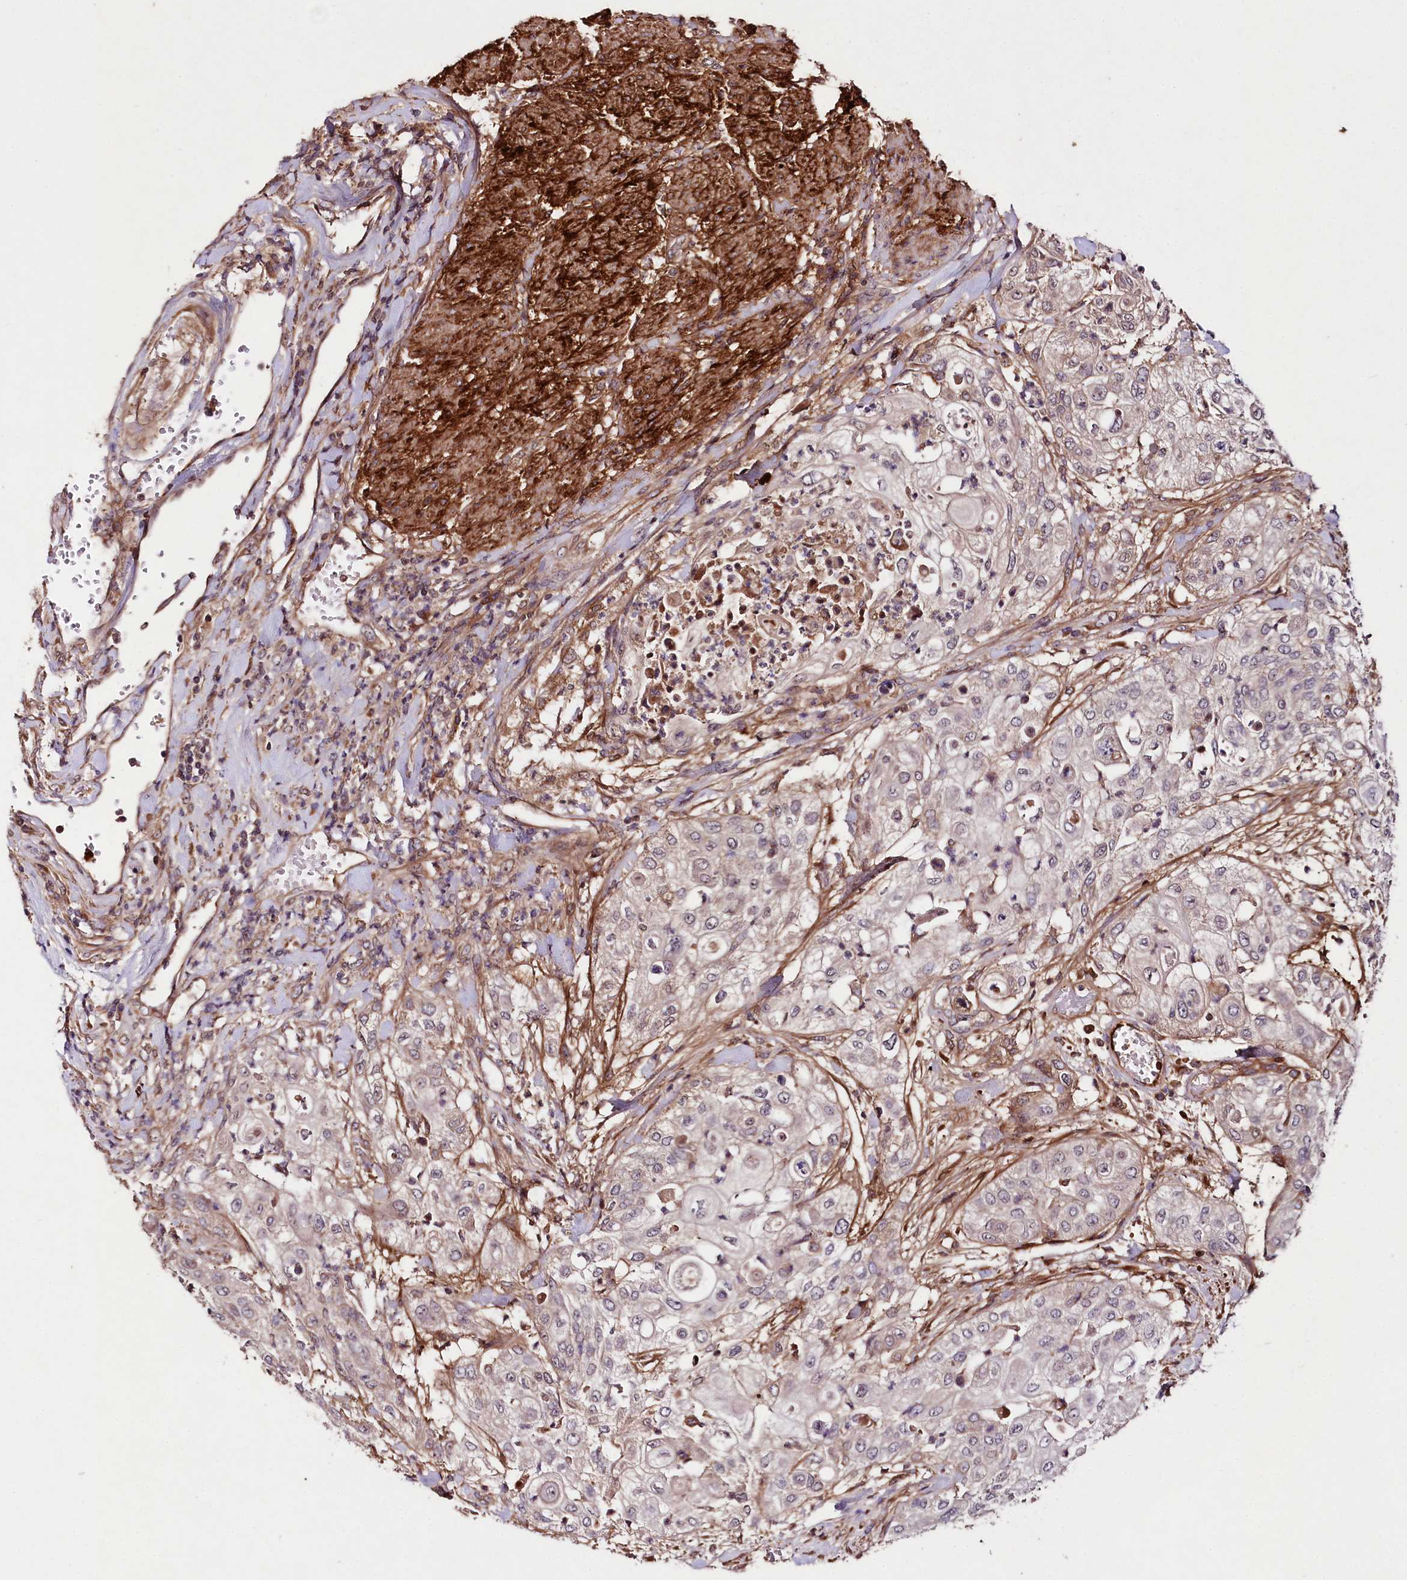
{"staining": {"intensity": "weak", "quantity": "<25%", "location": "cytoplasmic/membranous"}, "tissue": "urothelial cancer", "cell_type": "Tumor cells", "image_type": "cancer", "snomed": [{"axis": "morphology", "description": "Urothelial carcinoma, High grade"}, {"axis": "topography", "description": "Urinary bladder"}], "caption": "DAB immunohistochemical staining of urothelial cancer shows no significant staining in tumor cells. (Brightfield microscopy of DAB (3,3'-diaminobenzidine) immunohistochemistry (IHC) at high magnification).", "gene": "TNPO3", "patient": {"sex": "female", "age": 79}}